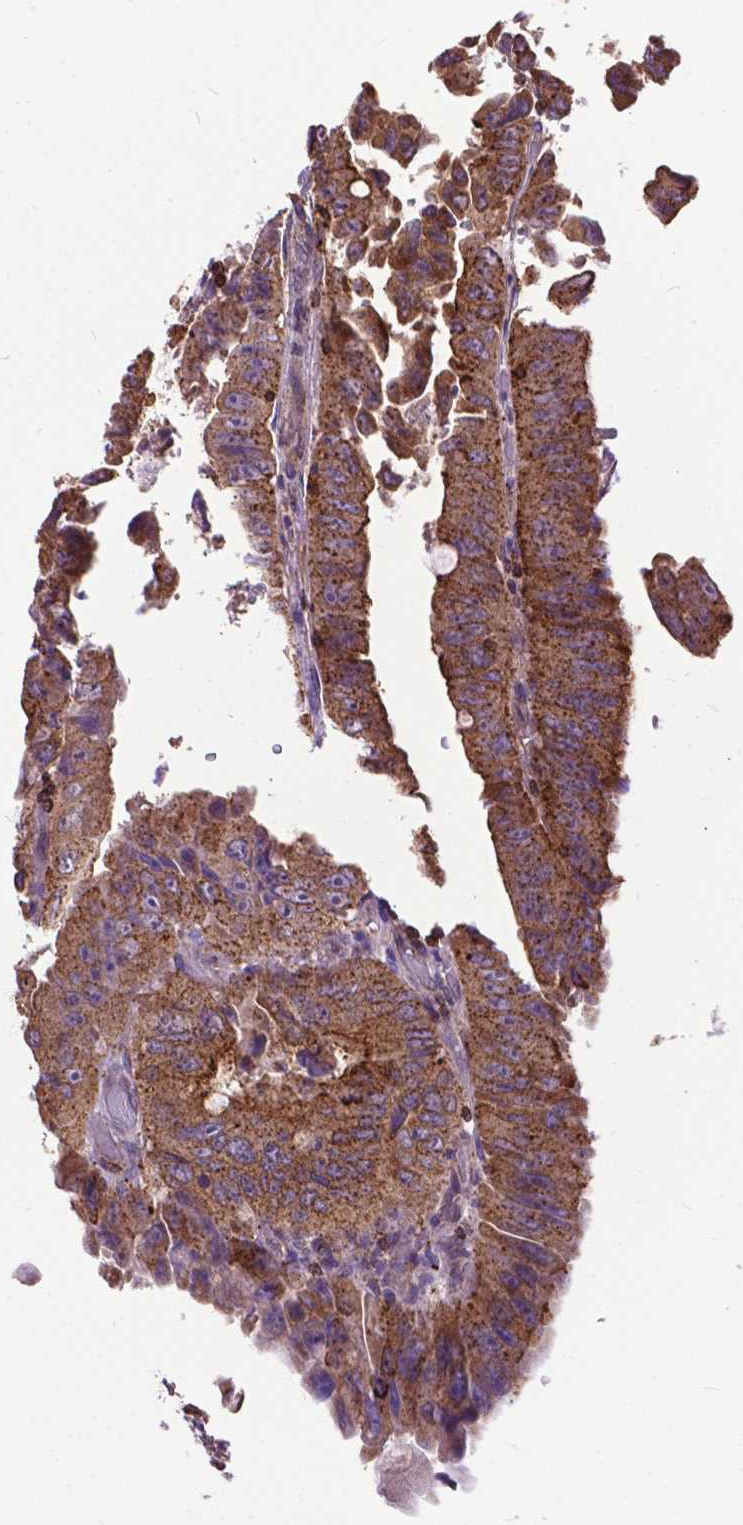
{"staining": {"intensity": "strong", "quantity": ">75%", "location": "cytoplasmic/membranous"}, "tissue": "colorectal cancer", "cell_type": "Tumor cells", "image_type": "cancer", "snomed": [{"axis": "morphology", "description": "Adenocarcinoma, NOS"}, {"axis": "topography", "description": "Colon"}], "caption": "This image demonstrates immunohistochemistry staining of human colorectal cancer, with high strong cytoplasmic/membranous staining in approximately >75% of tumor cells.", "gene": "CHMP4A", "patient": {"sex": "female", "age": 84}}